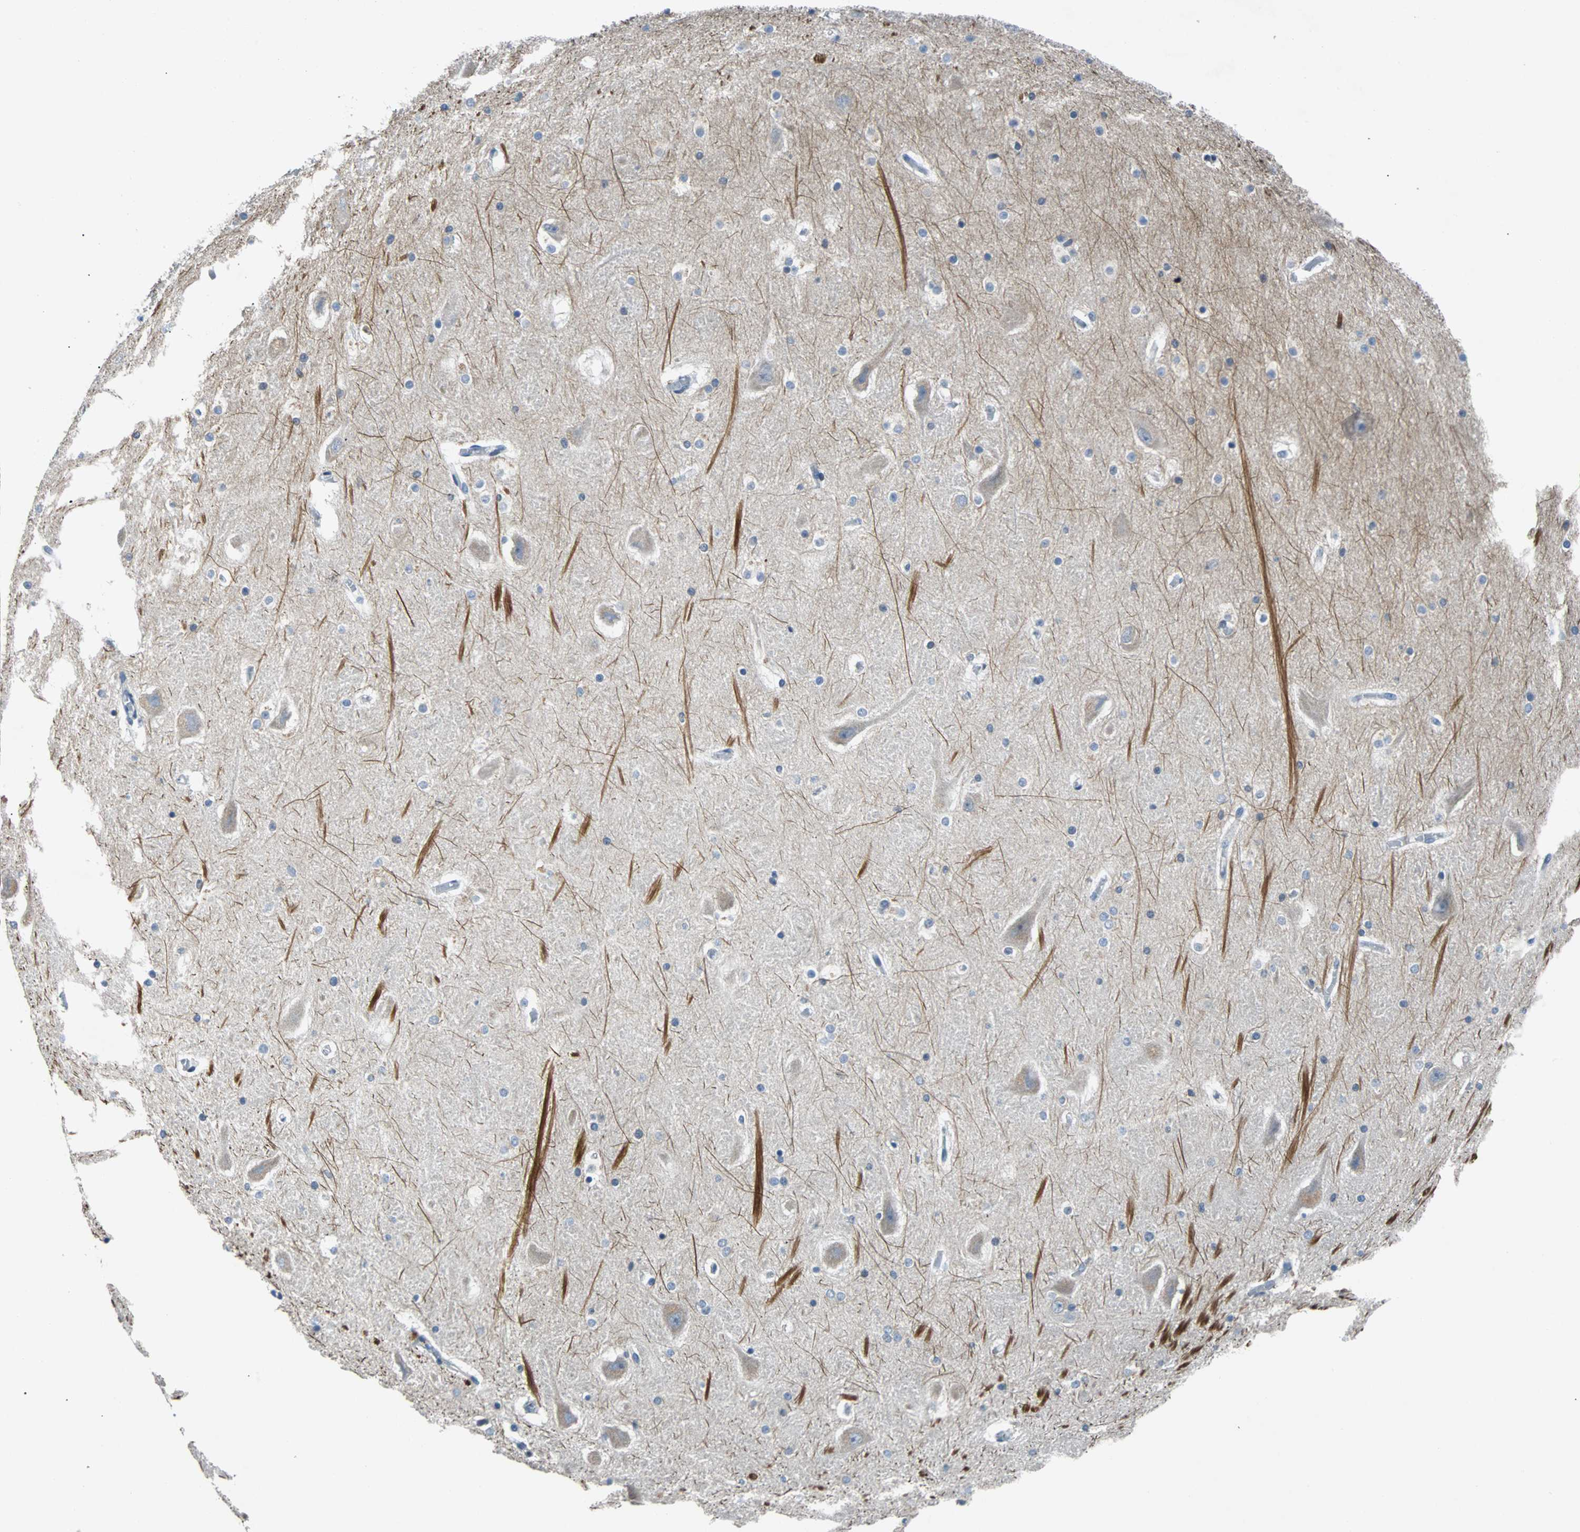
{"staining": {"intensity": "weak", "quantity": "<25%", "location": "cytoplasmic/membranous"}, "tissue": "hippocampus", "cell_type": "Glial cells", "image_type": "normal", "snomed": [{"axis": "morphology", "description": "Normal tissue, NOS"}, {"axis": "topography", "description": "Hippocampus"}], "caption": "The photomicrograph shows no staining of glial cells in normal hippocampus.", "gene": "USP28", "patient": {"sex": "male", "age": 45}}